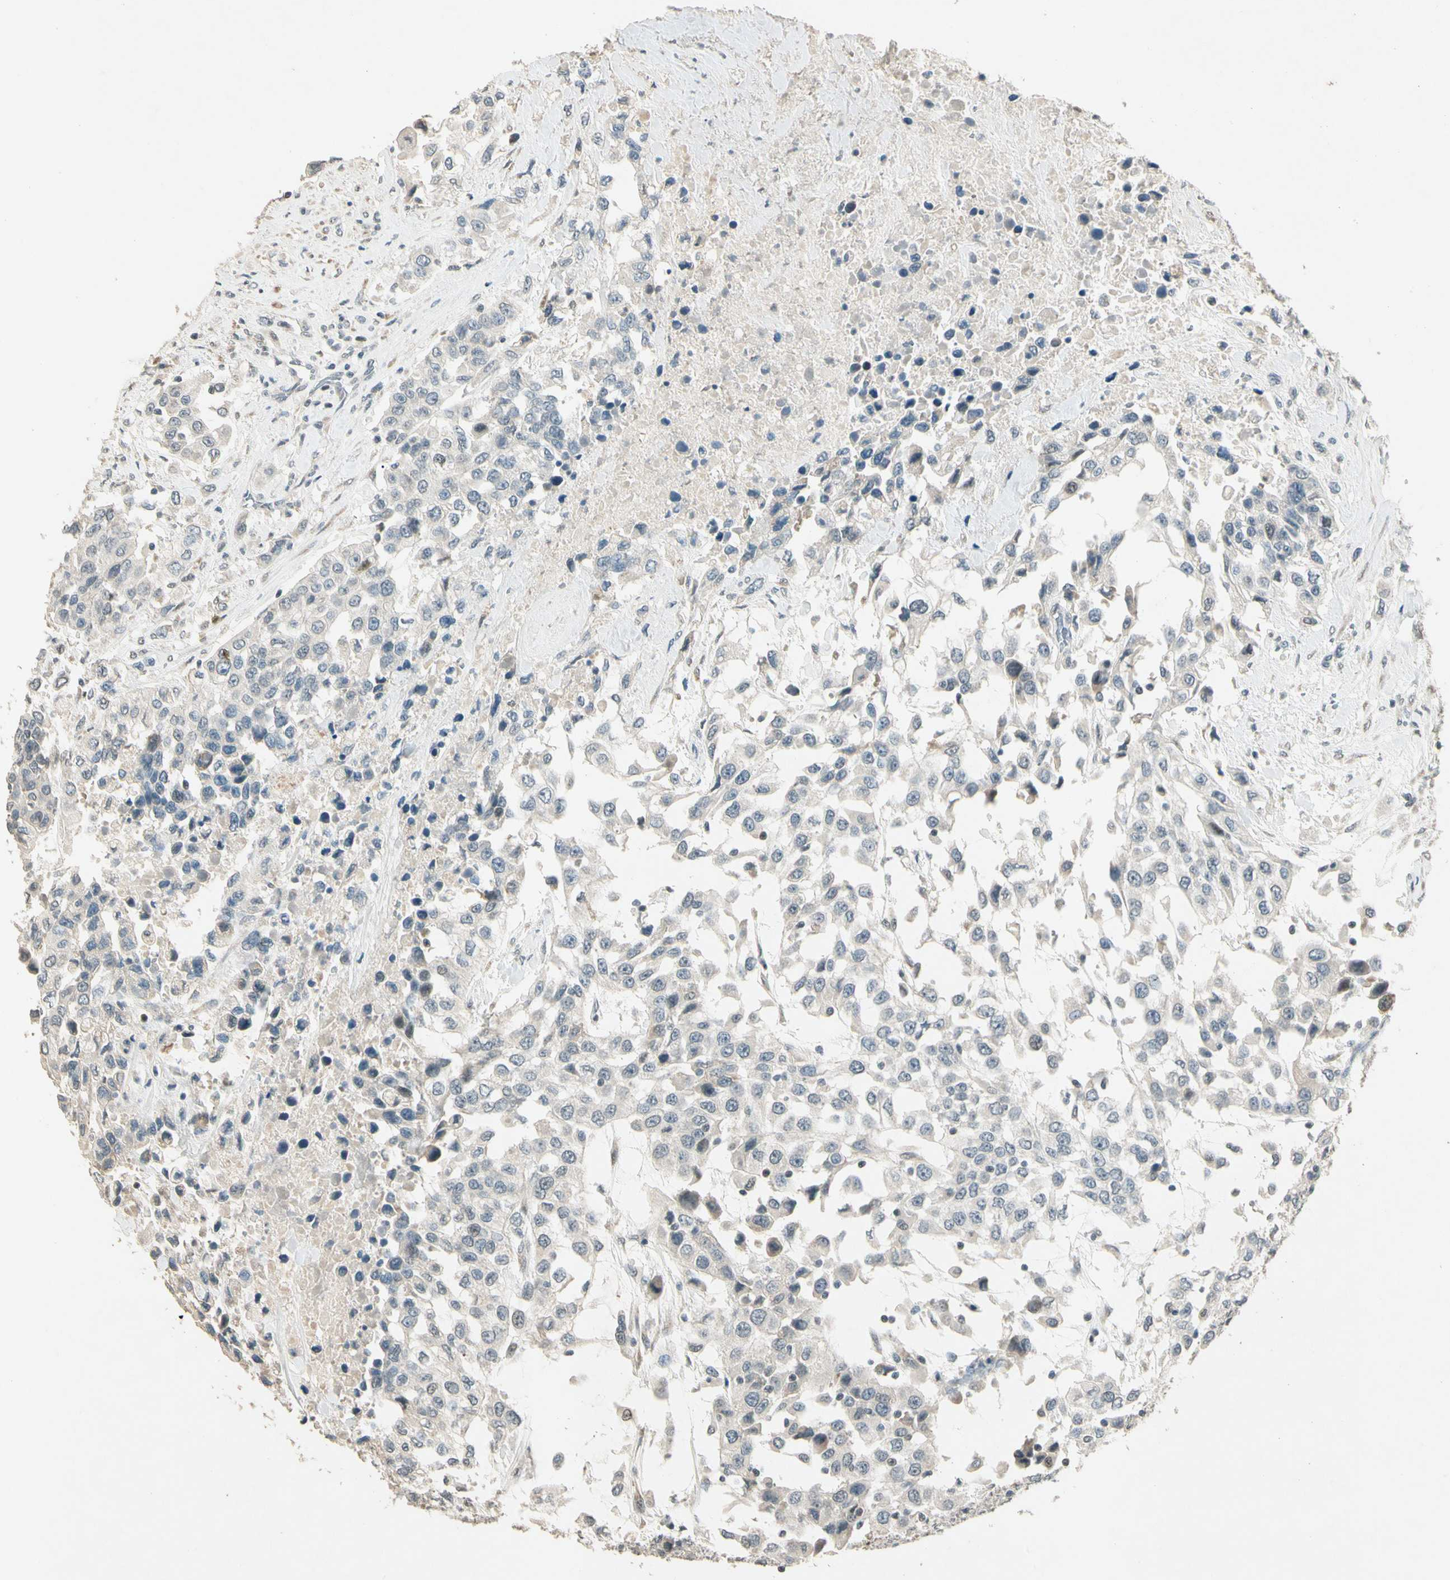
{"staining": {"intensity": "weak", "quantity": "<25%", "location": "cytoplasmic/membranous"}, "tissue": "urothelial cancer", "cell_type": "Tumor cells", "image_type": "cancer", "snomed": [{"axis": "morphology", "description": "Urothelial carcinoma, High grade"}, {"axis": "topography", "description": "Urinary bladder"}], "caption": "Immunohistochemistry histopathology image of neoplastic tissue: high-grade urothelial carcinoma stained with DAB exhibits no significant protein positivity in tumor cells.", "gene": "ZBTB4", "patient": {"sex": "female", "age": 80}}